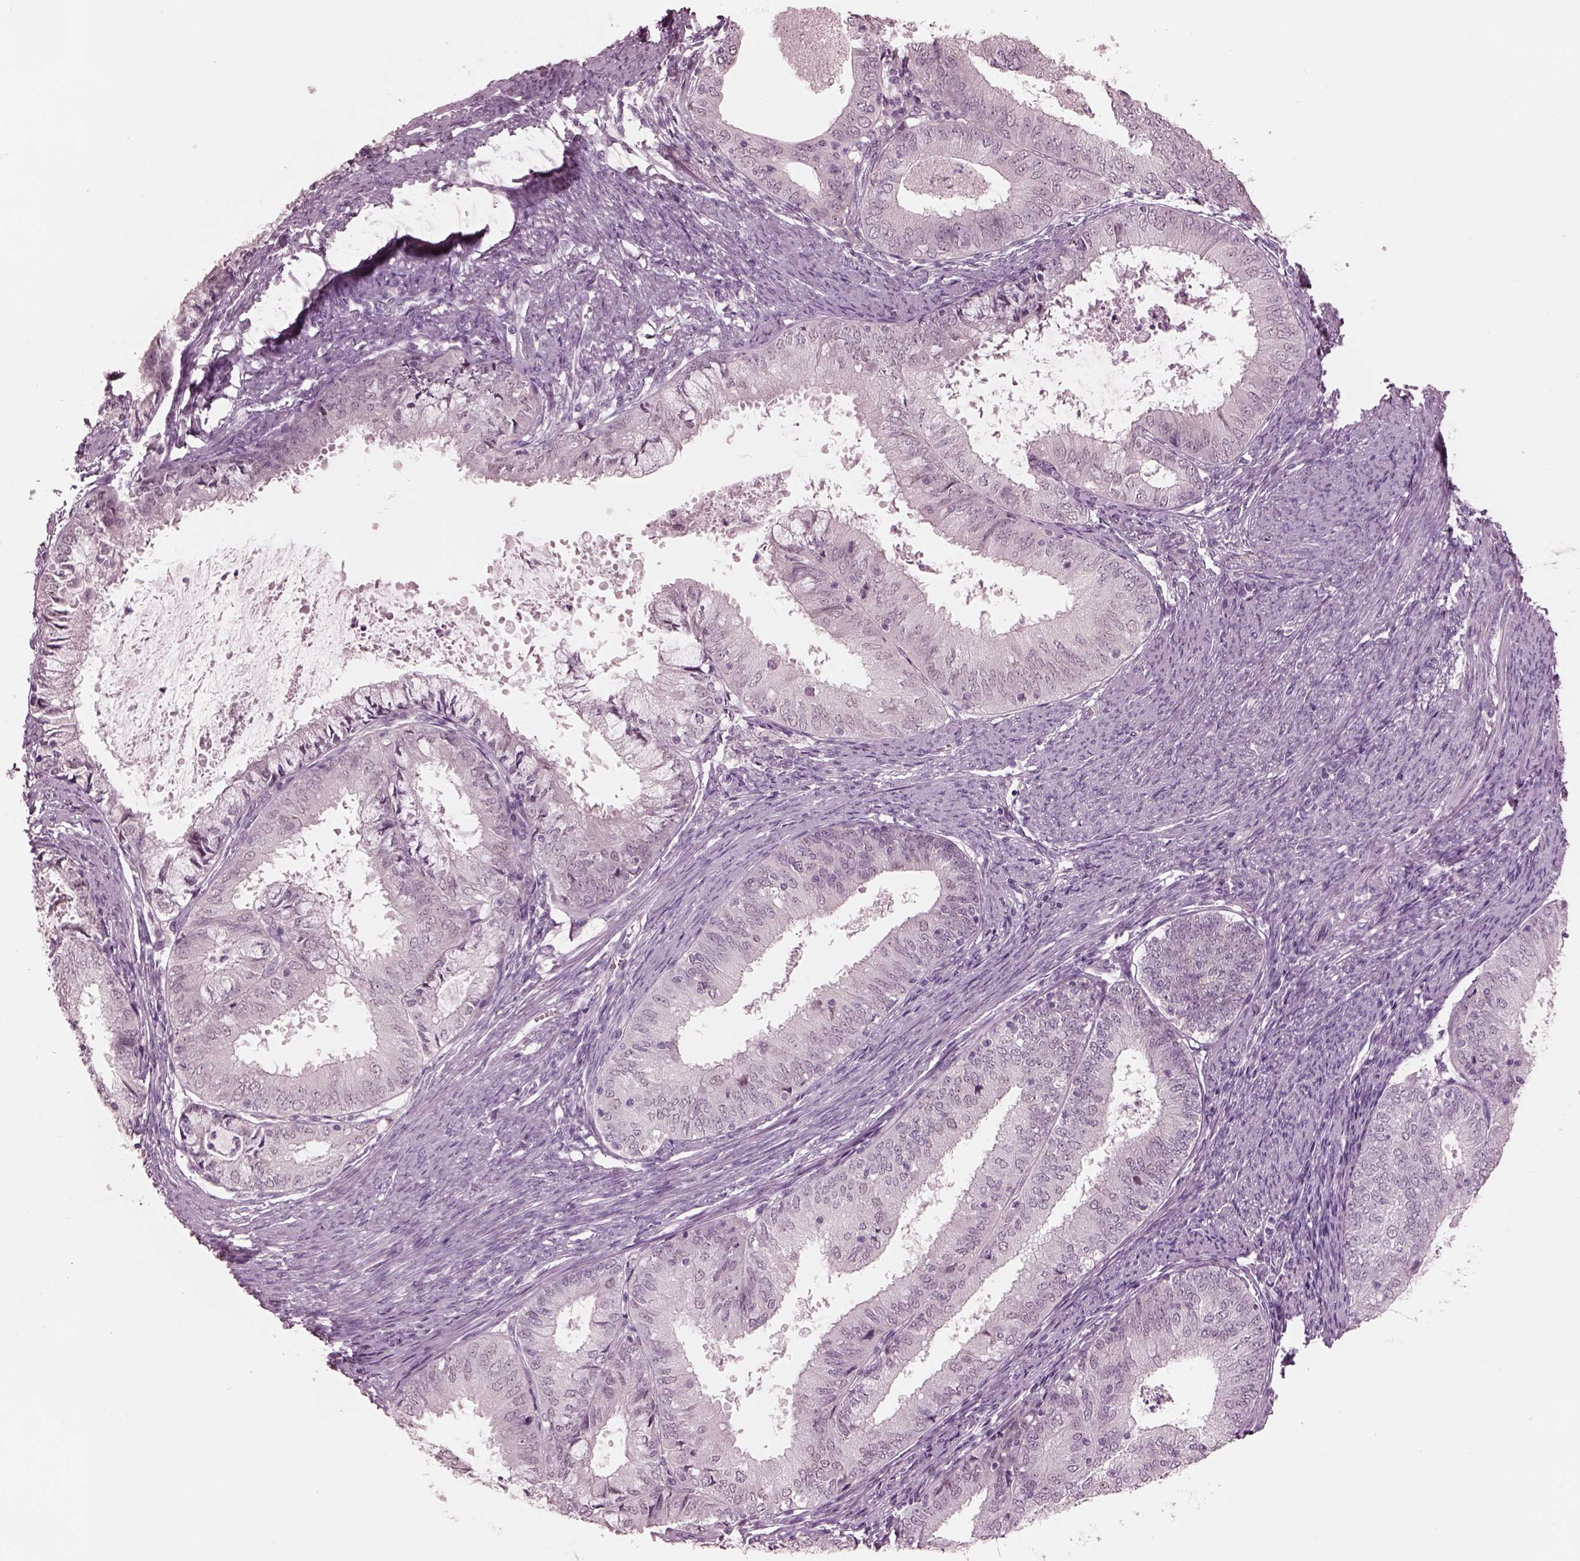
{"staining": {"intensity": "negative", "quantity": "none", "location": "none"}, "tissue": "endometrial cancer", "cell_type": "Tumor cells", "image_type": "cancer", "snomed": [{"axis": "morphology", "description": "Adenocarcinoma, NOS"}, {"axis": "topography", "description": "Endometrium"}], "caption": "High magnification brightfield microscopy of adenocarcinoma (endometrial) stained with DAB (3,3'-diaminobenzidine) (brown) and counterstained with hematoxylin (blue): tumor cells show no significant staining.", "gene": "GARIN4", "patient": {"sex": "female", "age": 57}}